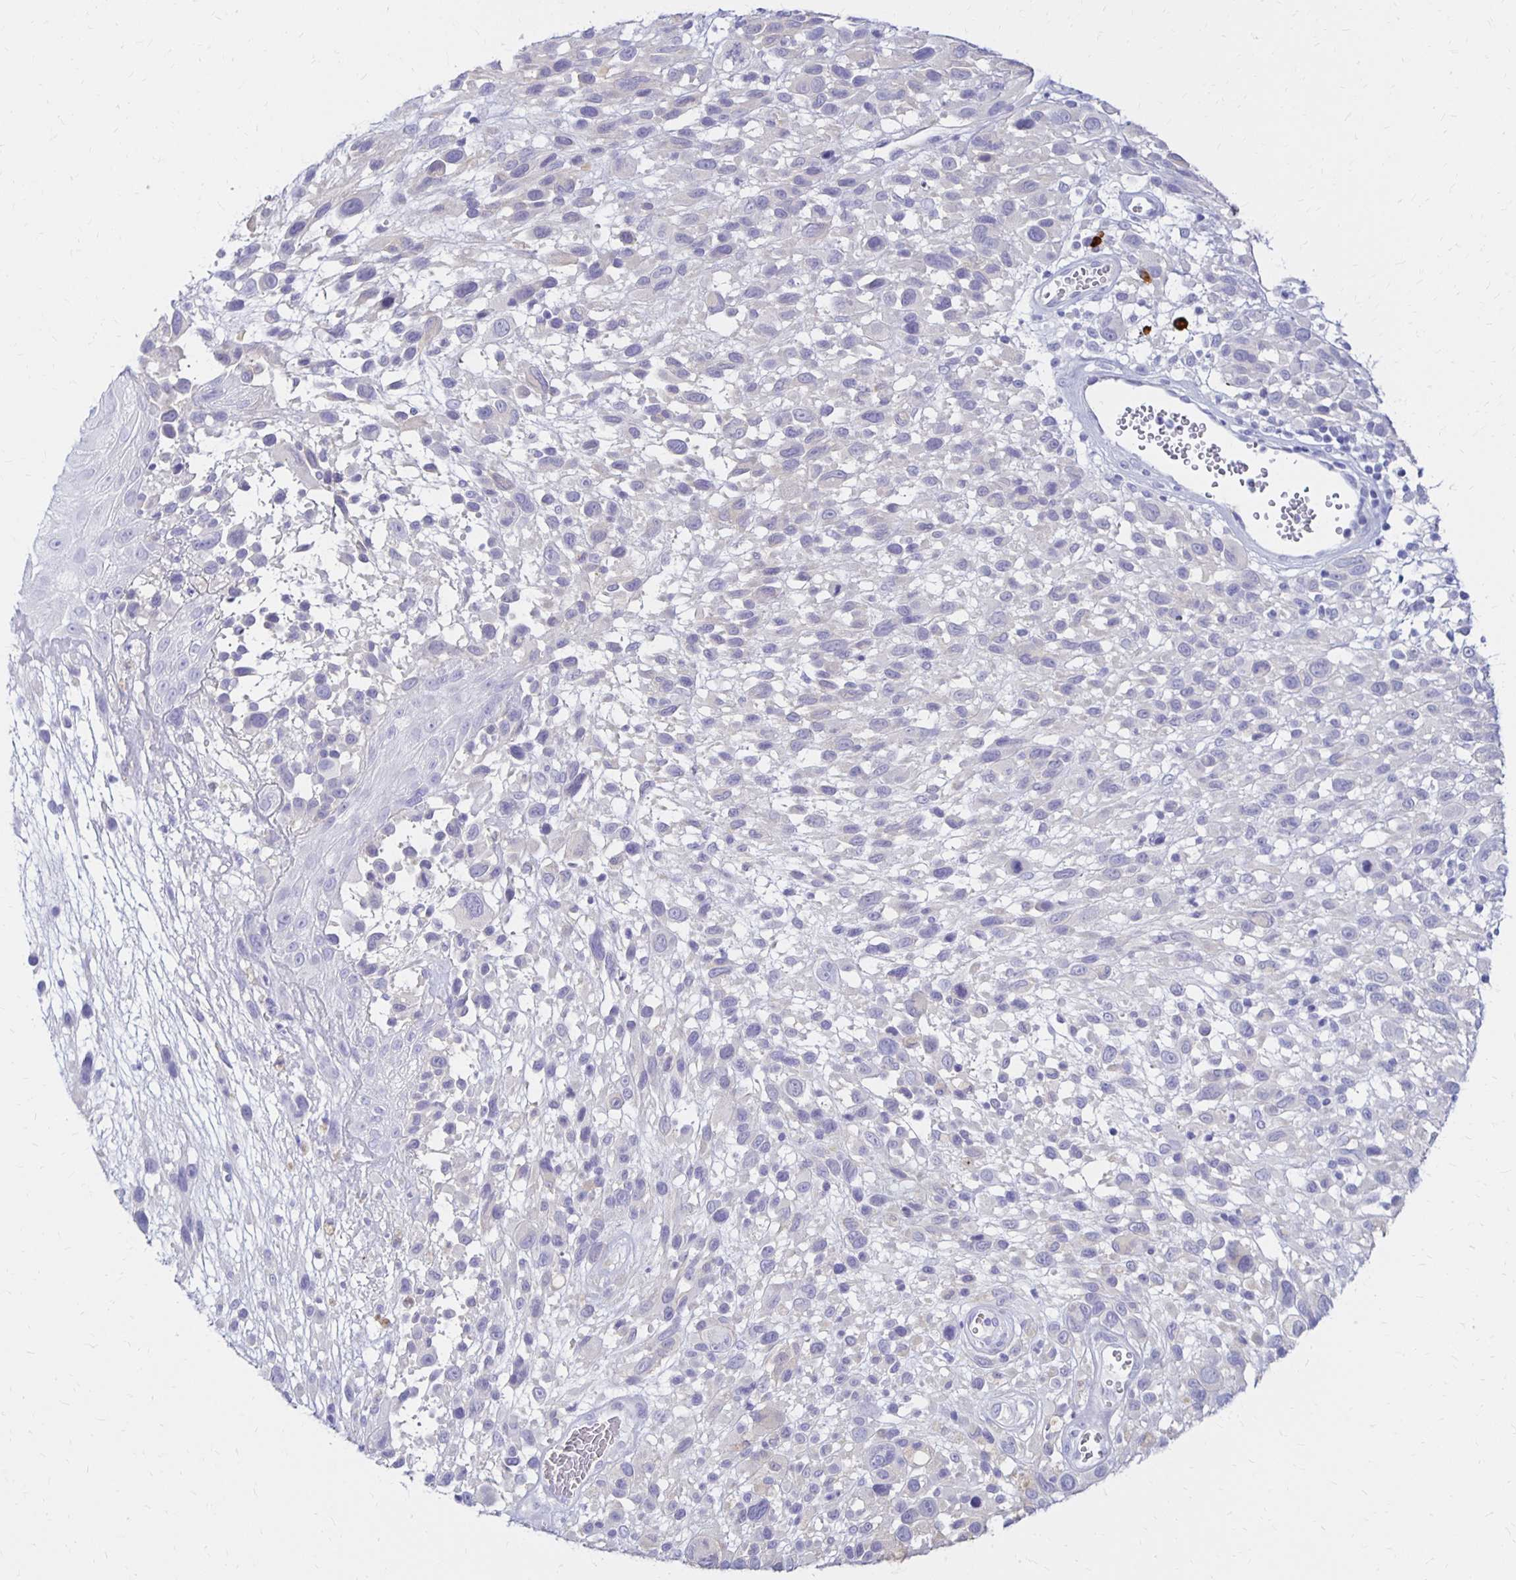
{"staining": {"intensity": "negative", "quantity": "none", "location": "none"}, "tissue": "melanoma", "cell_type": "Tumor cells", "image_type": "cancer", "snomed": [{"axis": "morphology", "description": "Malignant melanoma, NOS"}, {"axis": "topography", "description": "Skin"}], "caption": "Tumor cells are negative for protein expression in human melanoma. (DAB (3,3'-diaminobenzidine) immunohistochemistry (IHC) visualized using brightfield microscopy, high magnification).", "gene": "FNTB", "patient": {"sex": "male", "age": 68}}